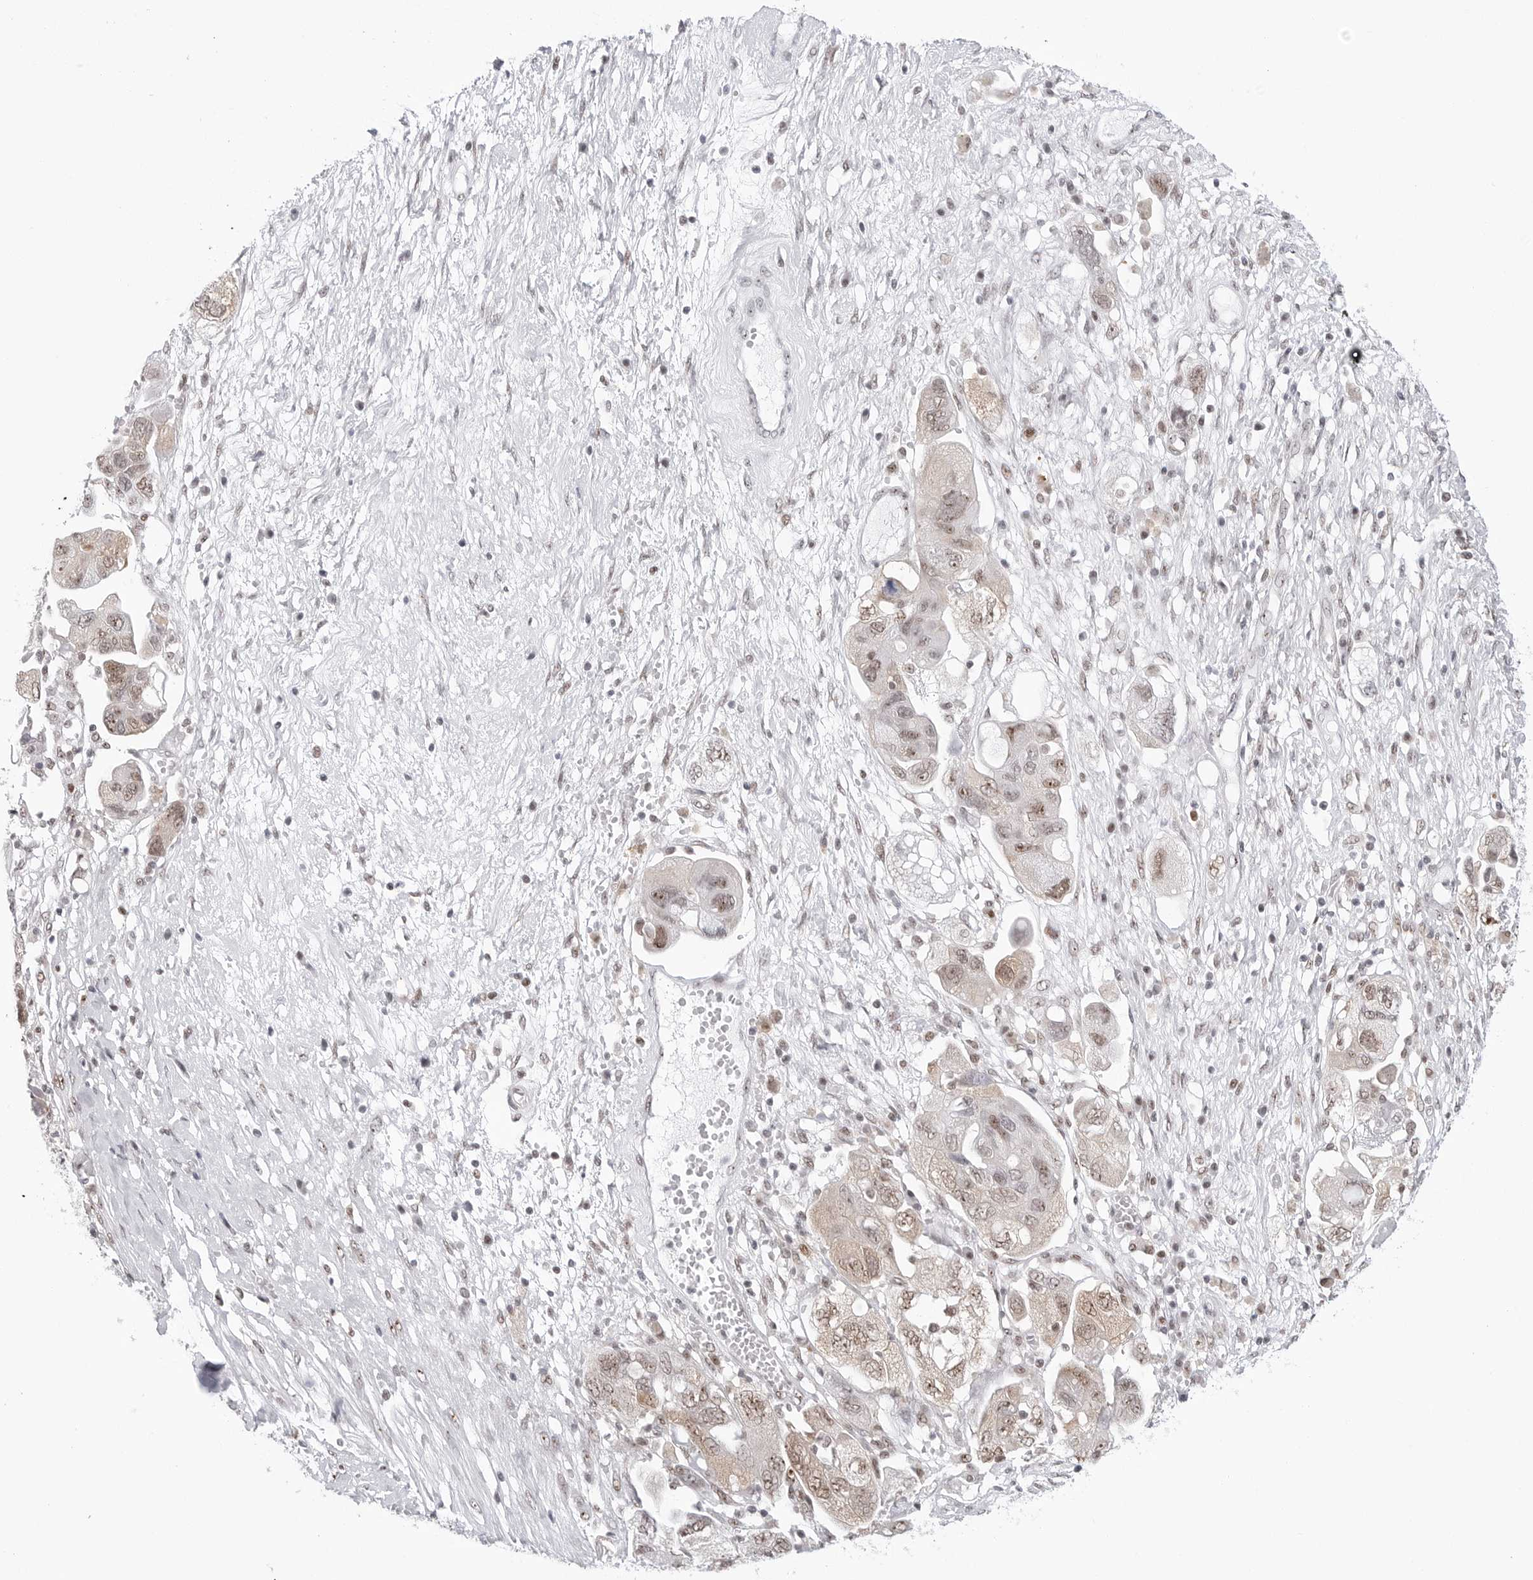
{"staining": {"intensity": "moderate", "quantity": ">75%", "location": "nuclear"}, "tissue": "ovarian cancer", "cell_type": "Tumor cells", "image_type": "cancer", "snomed": [{"axis": "morphology", "description": "Carcinoma, NOS"}, {"axis": "morphology", "description": "Cystadenocarcinoma, serous, NOS"}, {"axis": "topography", "description": "Ovary"}], "caption": "The histopathology image reveals a brown stain indicating the presence of a protein in the nuclear of tumor cells in ovarian cancer.", "gene": "C1orf162", "patient": {"sex": "female", "age": 69}}